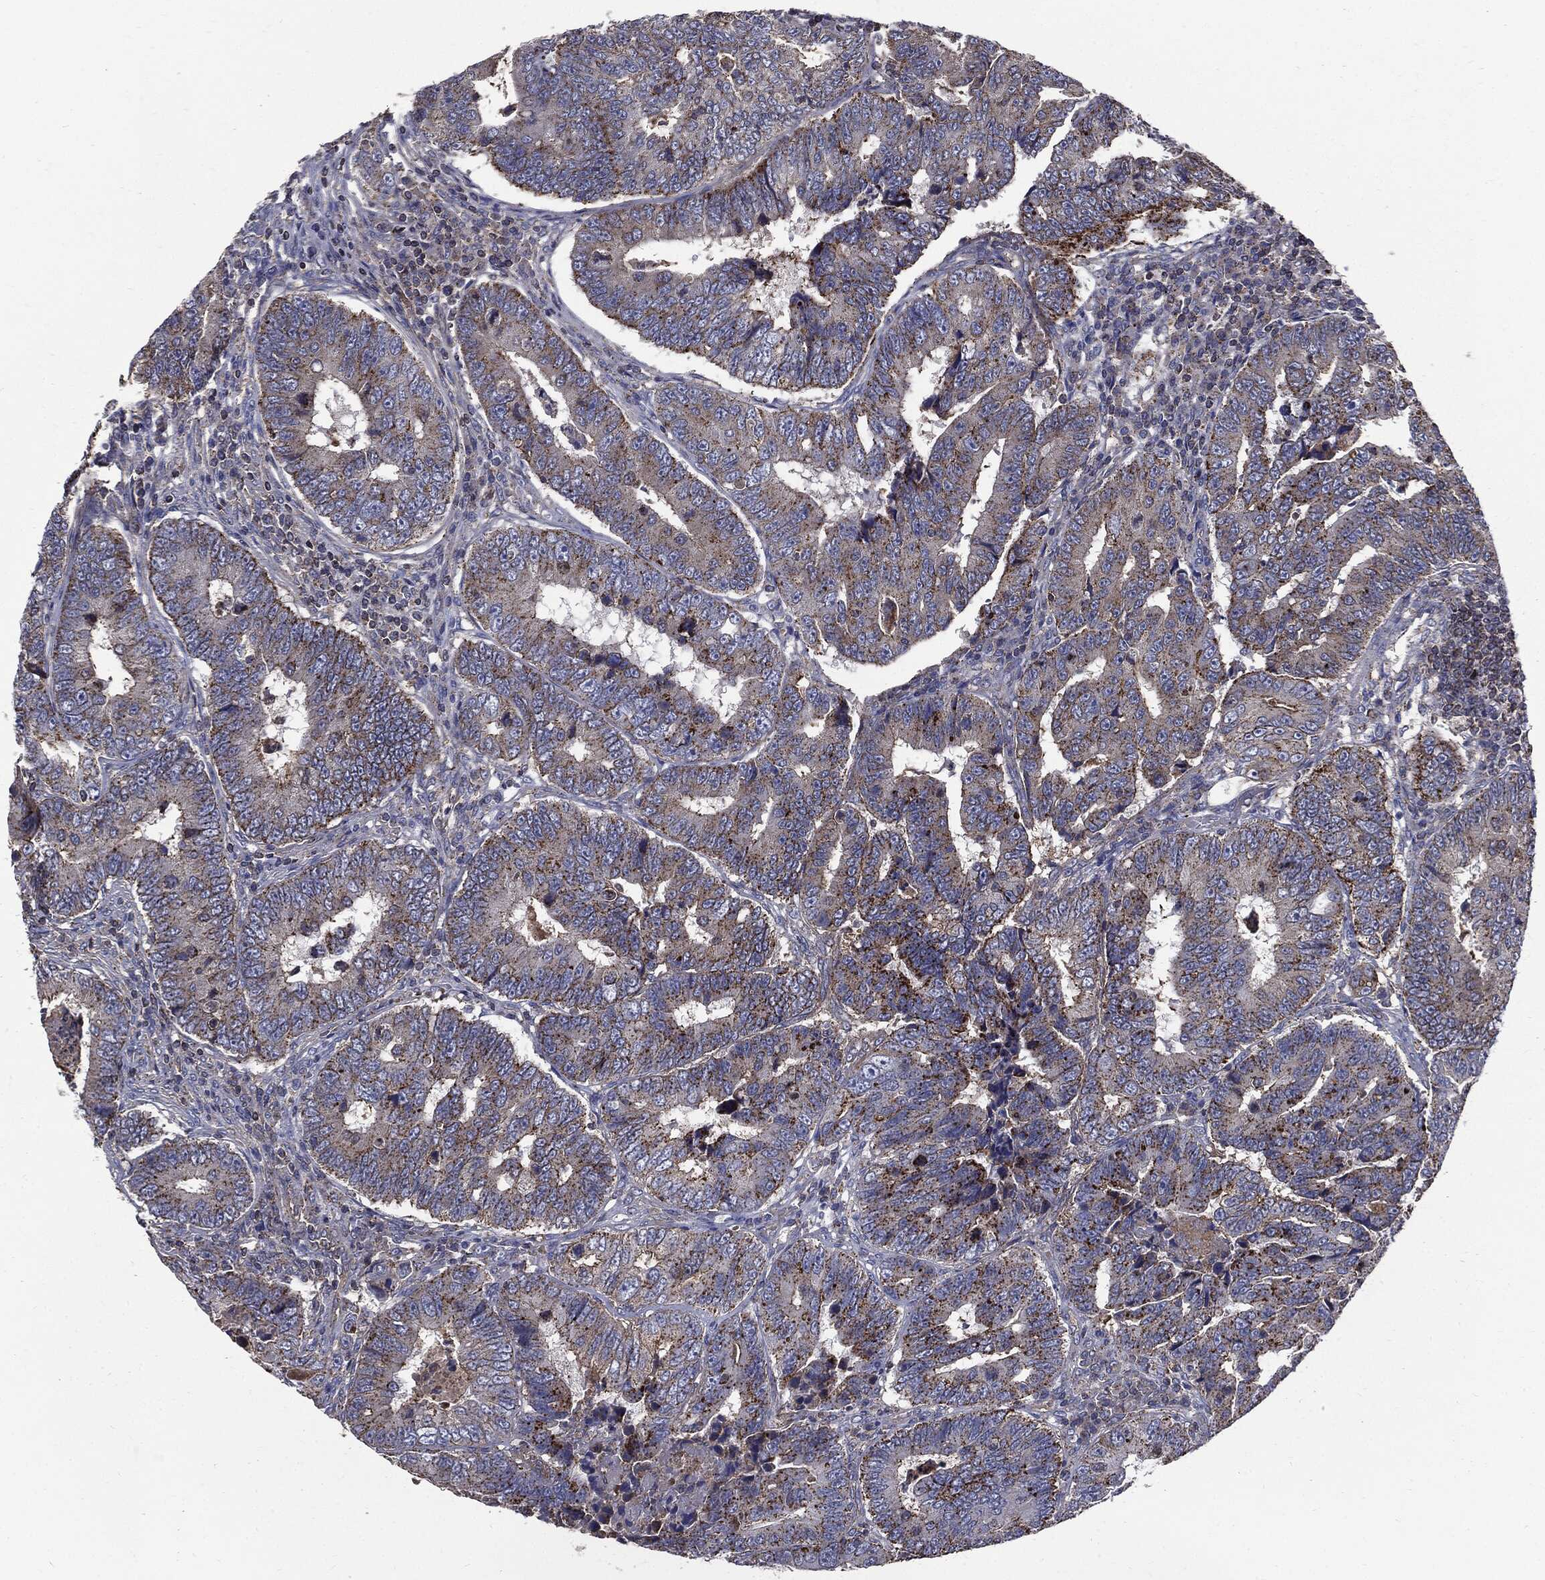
{"staining": {"intensity": "moderate", "quantity": "25%-75%", "location": "cytoplasmic/membranous"}, "tissue": "colorectal cancer", "cell_type": "Tumor cells", "image_type": "cancer", "snomed": [{"axis": "morphology", "description": "Adenocarcinoma, NOS"}, {"axis": "topography", "description": "Colon"}], "caption": "This image reveals immunohistochemistry (IHC) staining of human colorectal cancer (adenocarcinoma), with medium moderate cytoplasmic/membranous expression in about 25%-75% of tumor cells.", "gene": "PDCD6IP", "patient": {"sex": "female", "age": 72}}